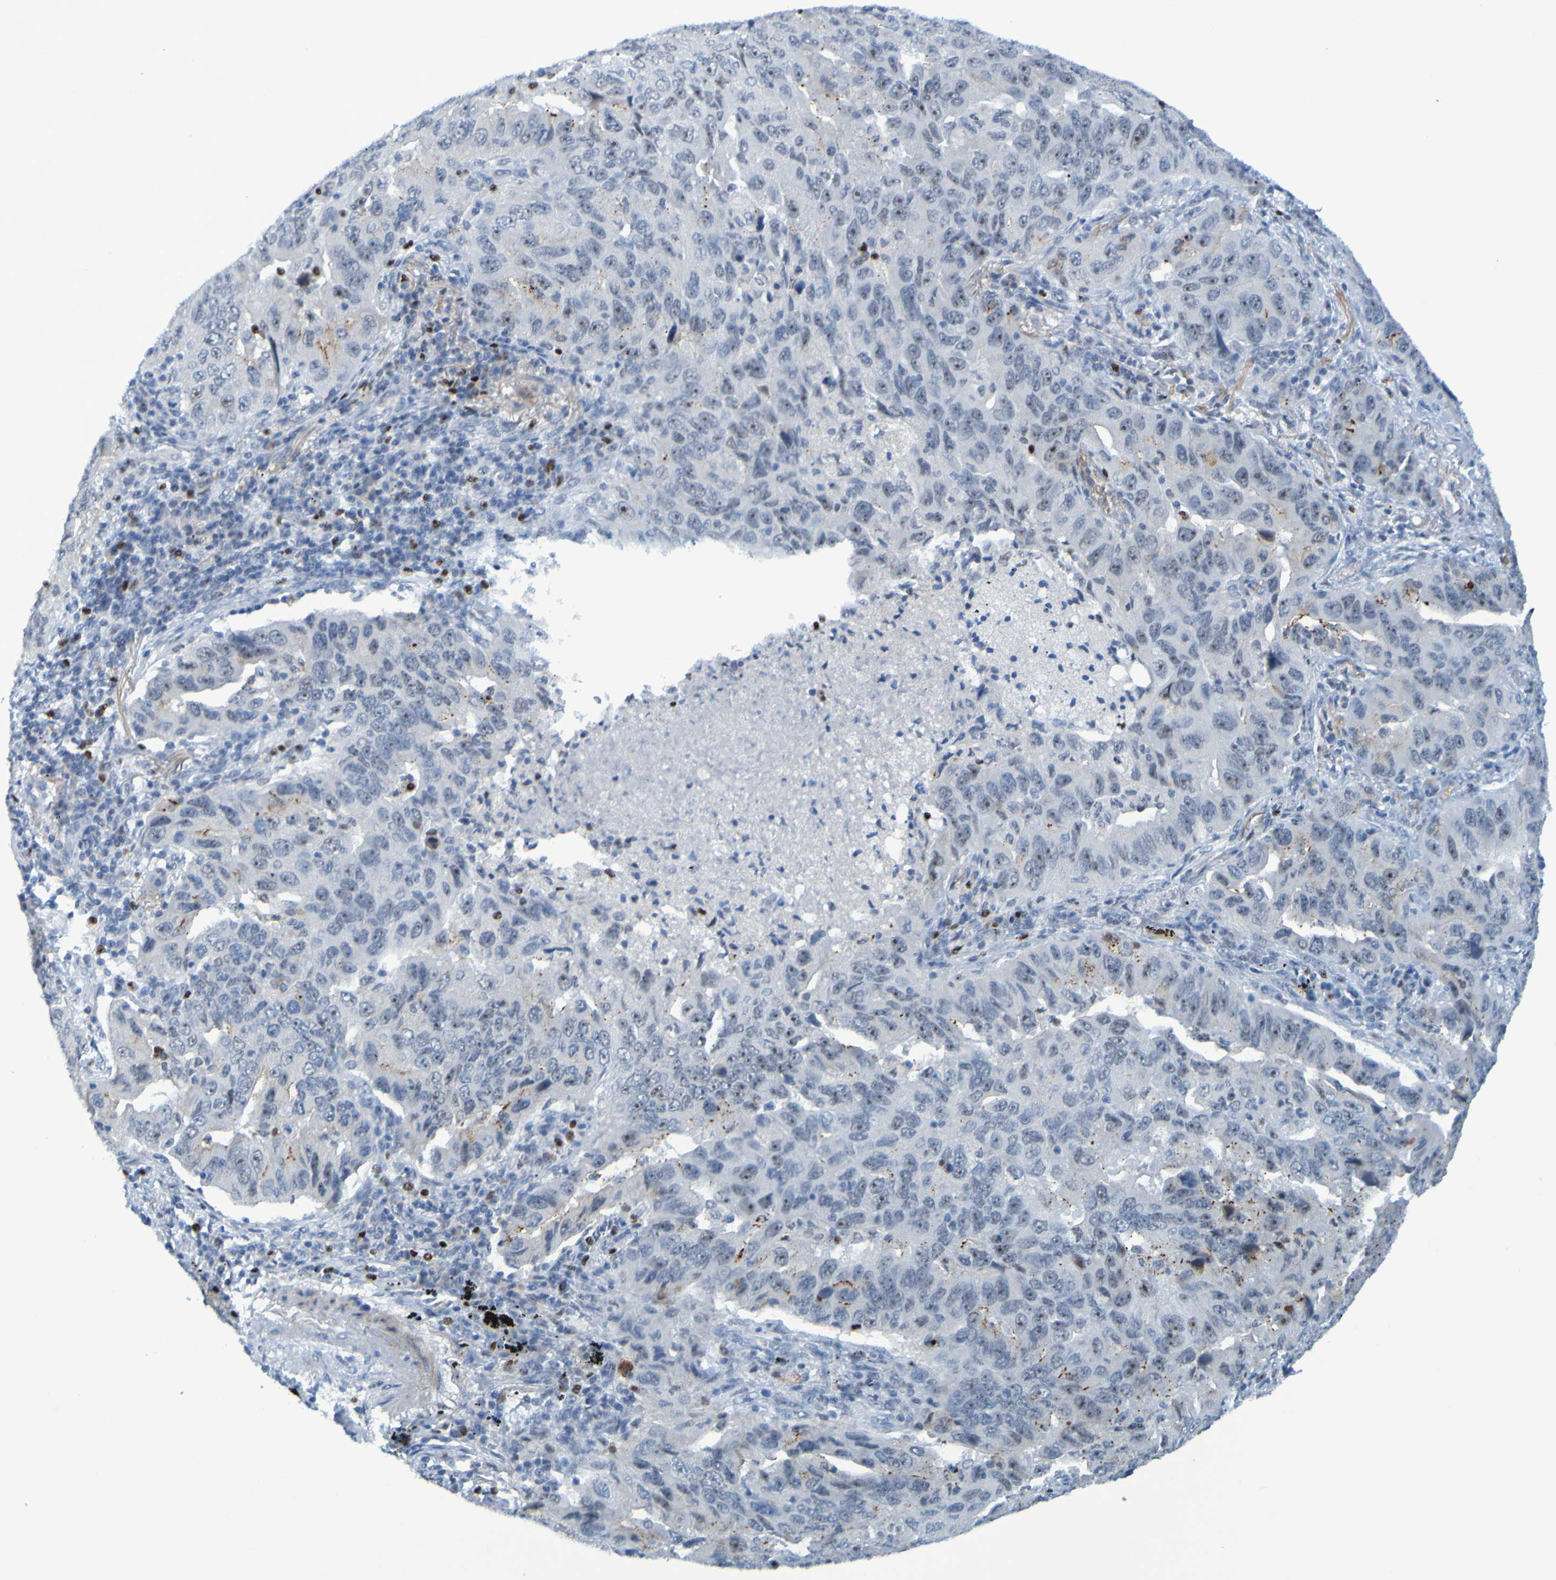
{"staining": {"intensity": "negative", "quantity": "none", "location": "none"}, "tissue": "lung cancer", "cell_type": "Tumor cells", "image_type": "cancer", "snomed": [{"axis": "morphology", "description": "Adenocarcinoma, NOS"}, {"axis": "topography", "description": "Lung"}], "caption": "Immunohistochemistry (IHC) histopathology image of human lung adenocarcinoma stained for a protein (brown), which reveals no positivity in tumor cells. (DAB immunohistochemistry (IHC) with hematoxylin counter stain).", "gene": "USP36", "patient": {"sex": "female", "age": 65}}